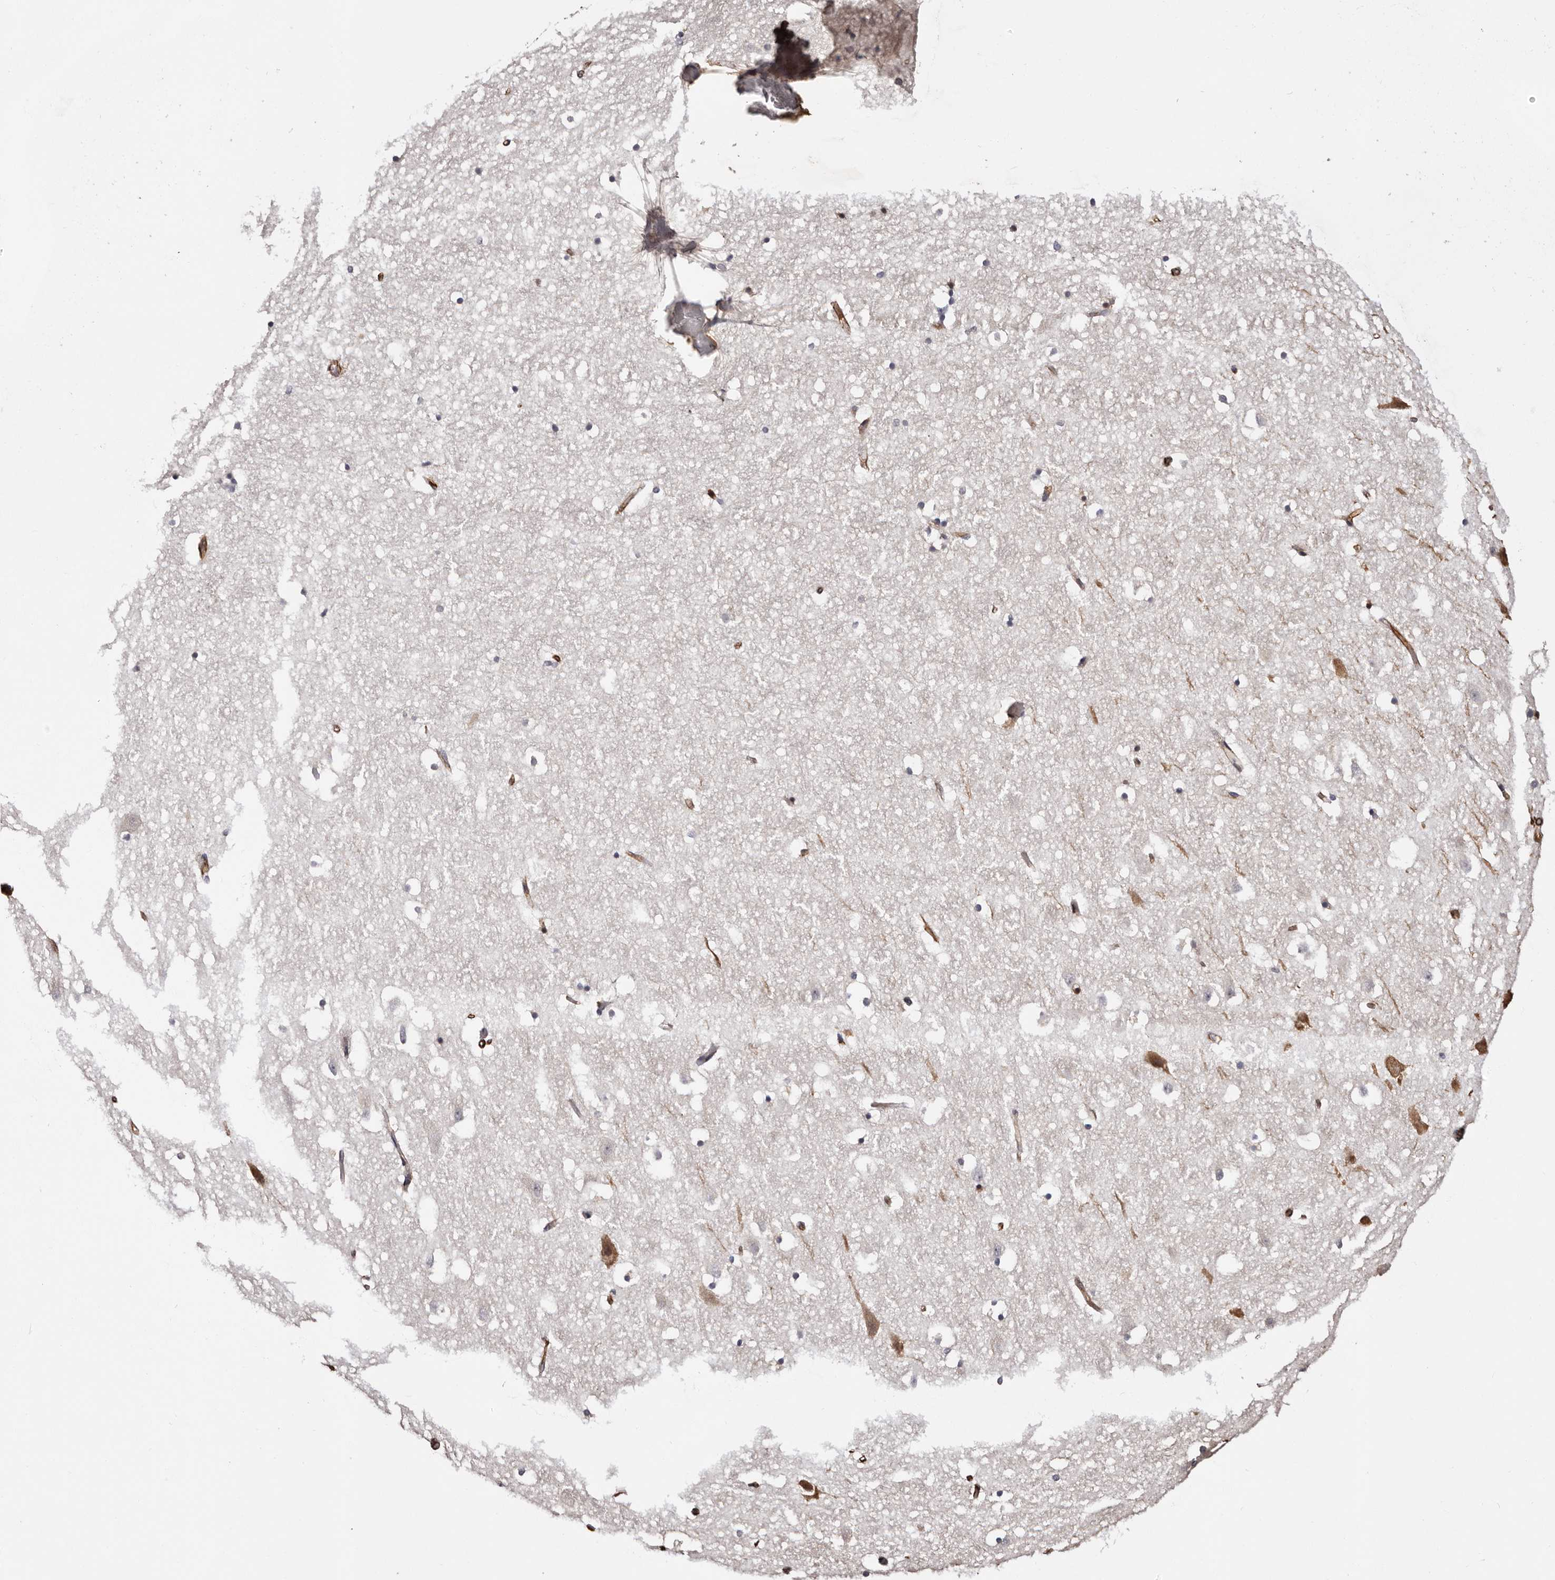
{"staining": {"intensity": "weak", "quantity": "<25%", "location": "cytoplasmic/membranous"}, "tissue": "hippocampus", "cell_type": "Glial cells", "image_type": "normal", "snomed": [{"axis": "morphology", "description": "Normal tissue, NOS"}, {"axis": "topography", "description": "Hippocampus"}], "caption": "This is an IHC photomicrograph of unremarkable hippocampus. There is no expression in glial cells.", "gene": "ZNF557", "patient": {"sex": "female", "age": 52}}